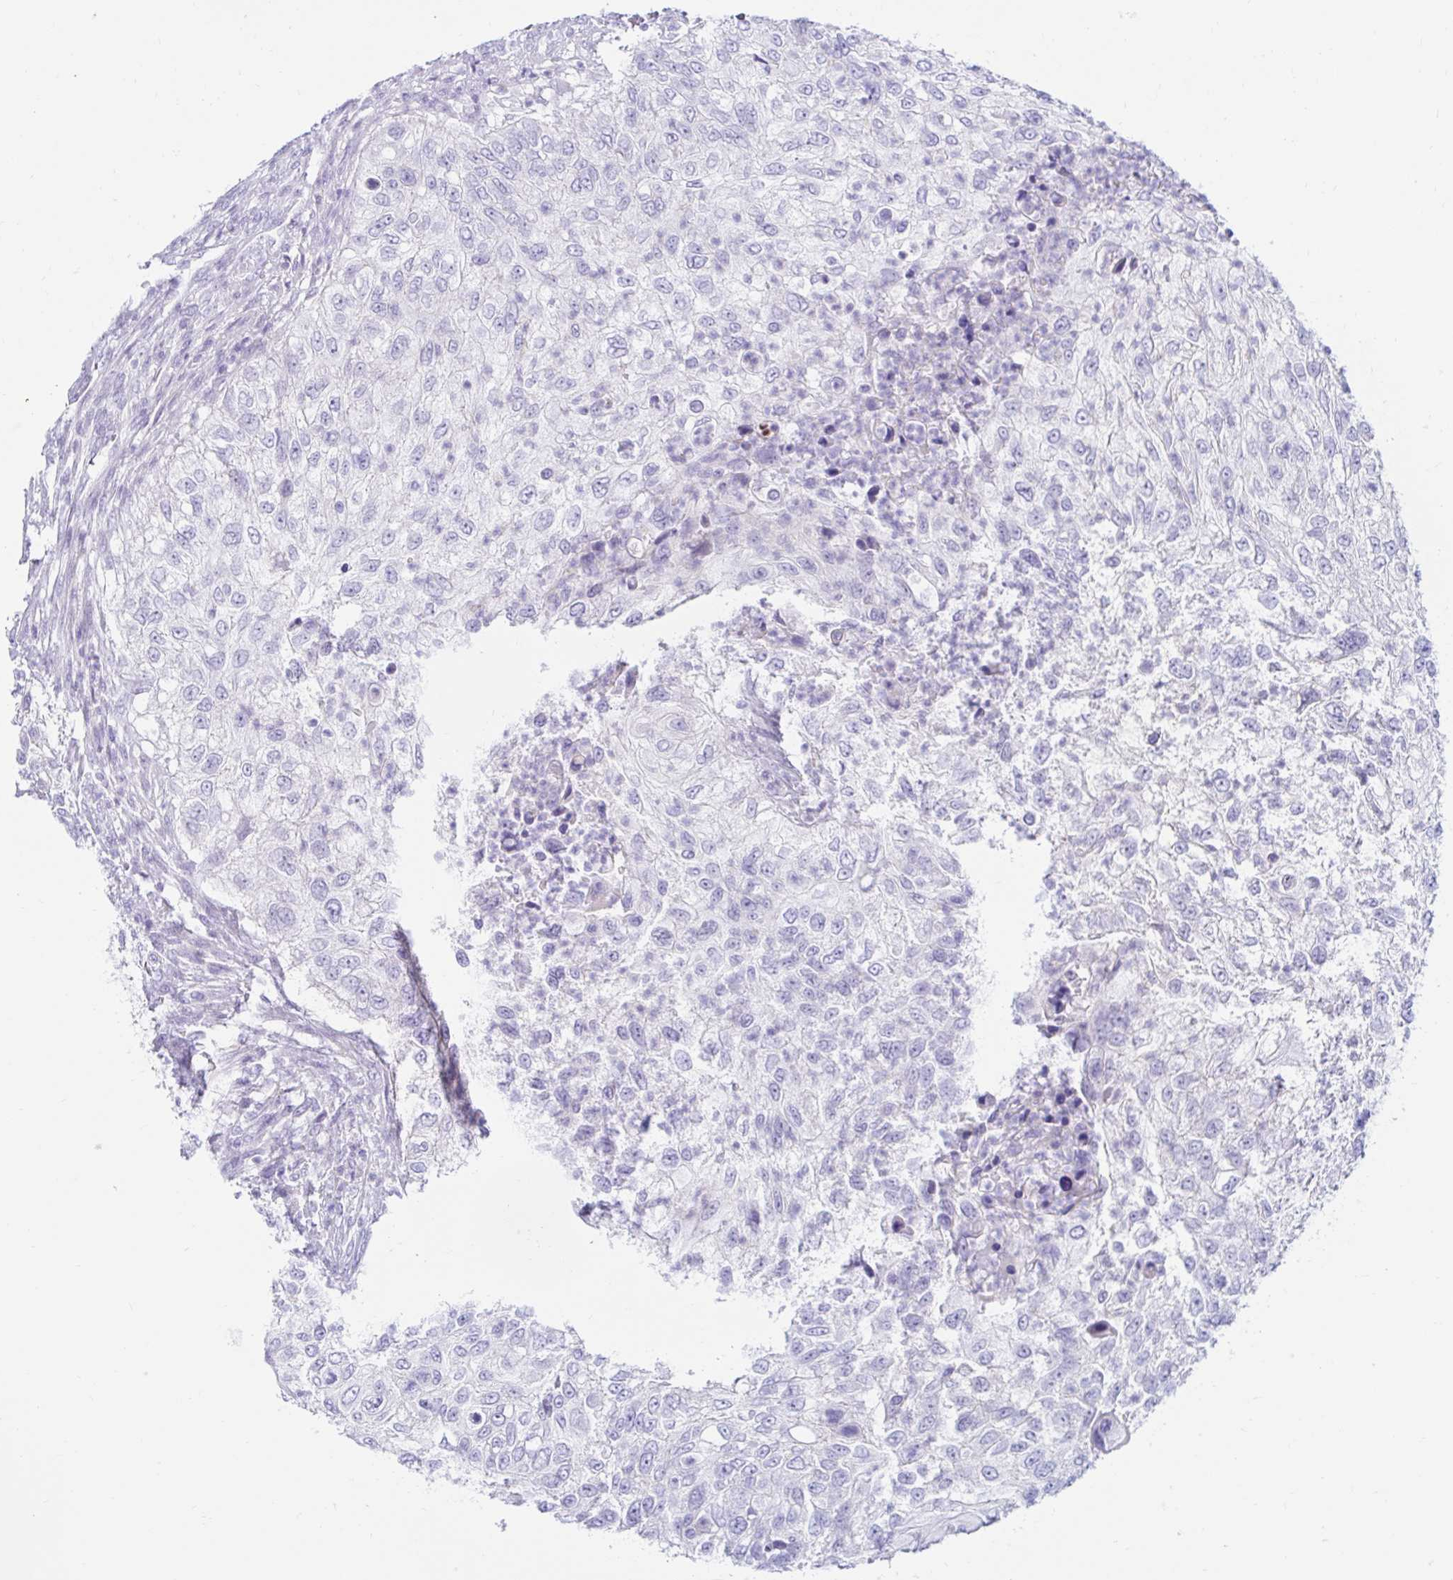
{"staining": {"intensity": "negative", "quantity": "none", "location": "none"}, "tissue": "urothelial cancer", "cell_type": "Tumor cells", "image_type": "cancer", "snomed": [{"axis": "morphology", "description": "Urothelial carcinoma, High grade"}, {"axis": "topography", "description": "Urinary bladder"}], "caption": "DAB immunohistochemical staining of human urothelial cancer reveals no significant staining in tumor cells.", "gene": "BEST1", "patient": {"sex": "female", "age": 60}}